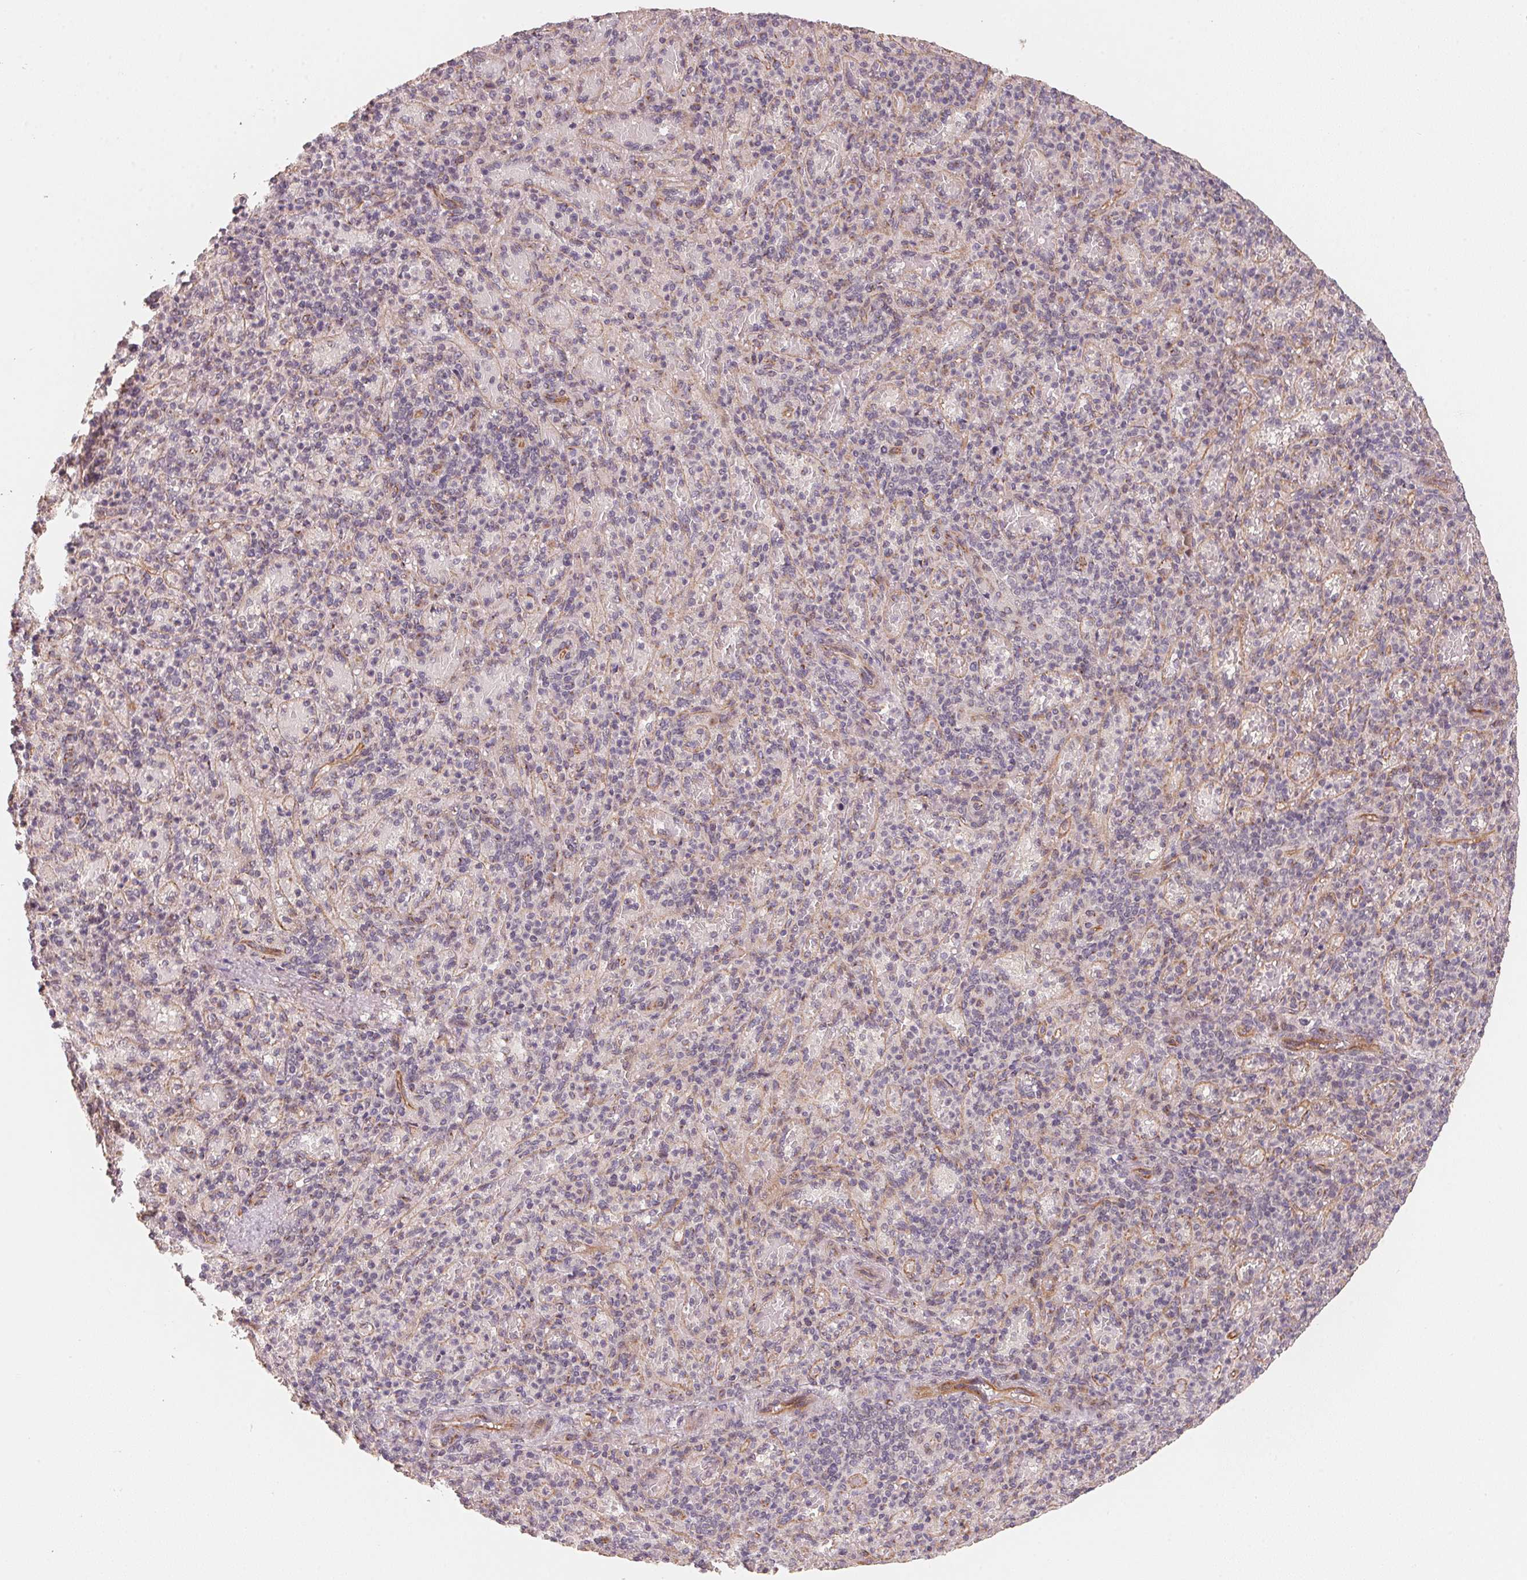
{"staining": {"intensity": "negative", "quantity": "none", "location": "none"}, "tissue": "spleen", "cell_type": "Cells in red pulp", "image_type": "normal", "snomed": [{"axis": "morphology", "description": "Normal tissue, NOS"}, {"axis": "topography", "description": "Spleen"}], "caption": "Immunohistochemical staining of benign human spleen displays no significant positivity in cells in red pulp.", "gene": "TSPAN12", "patient": {"sex": "female", "age": 74}}